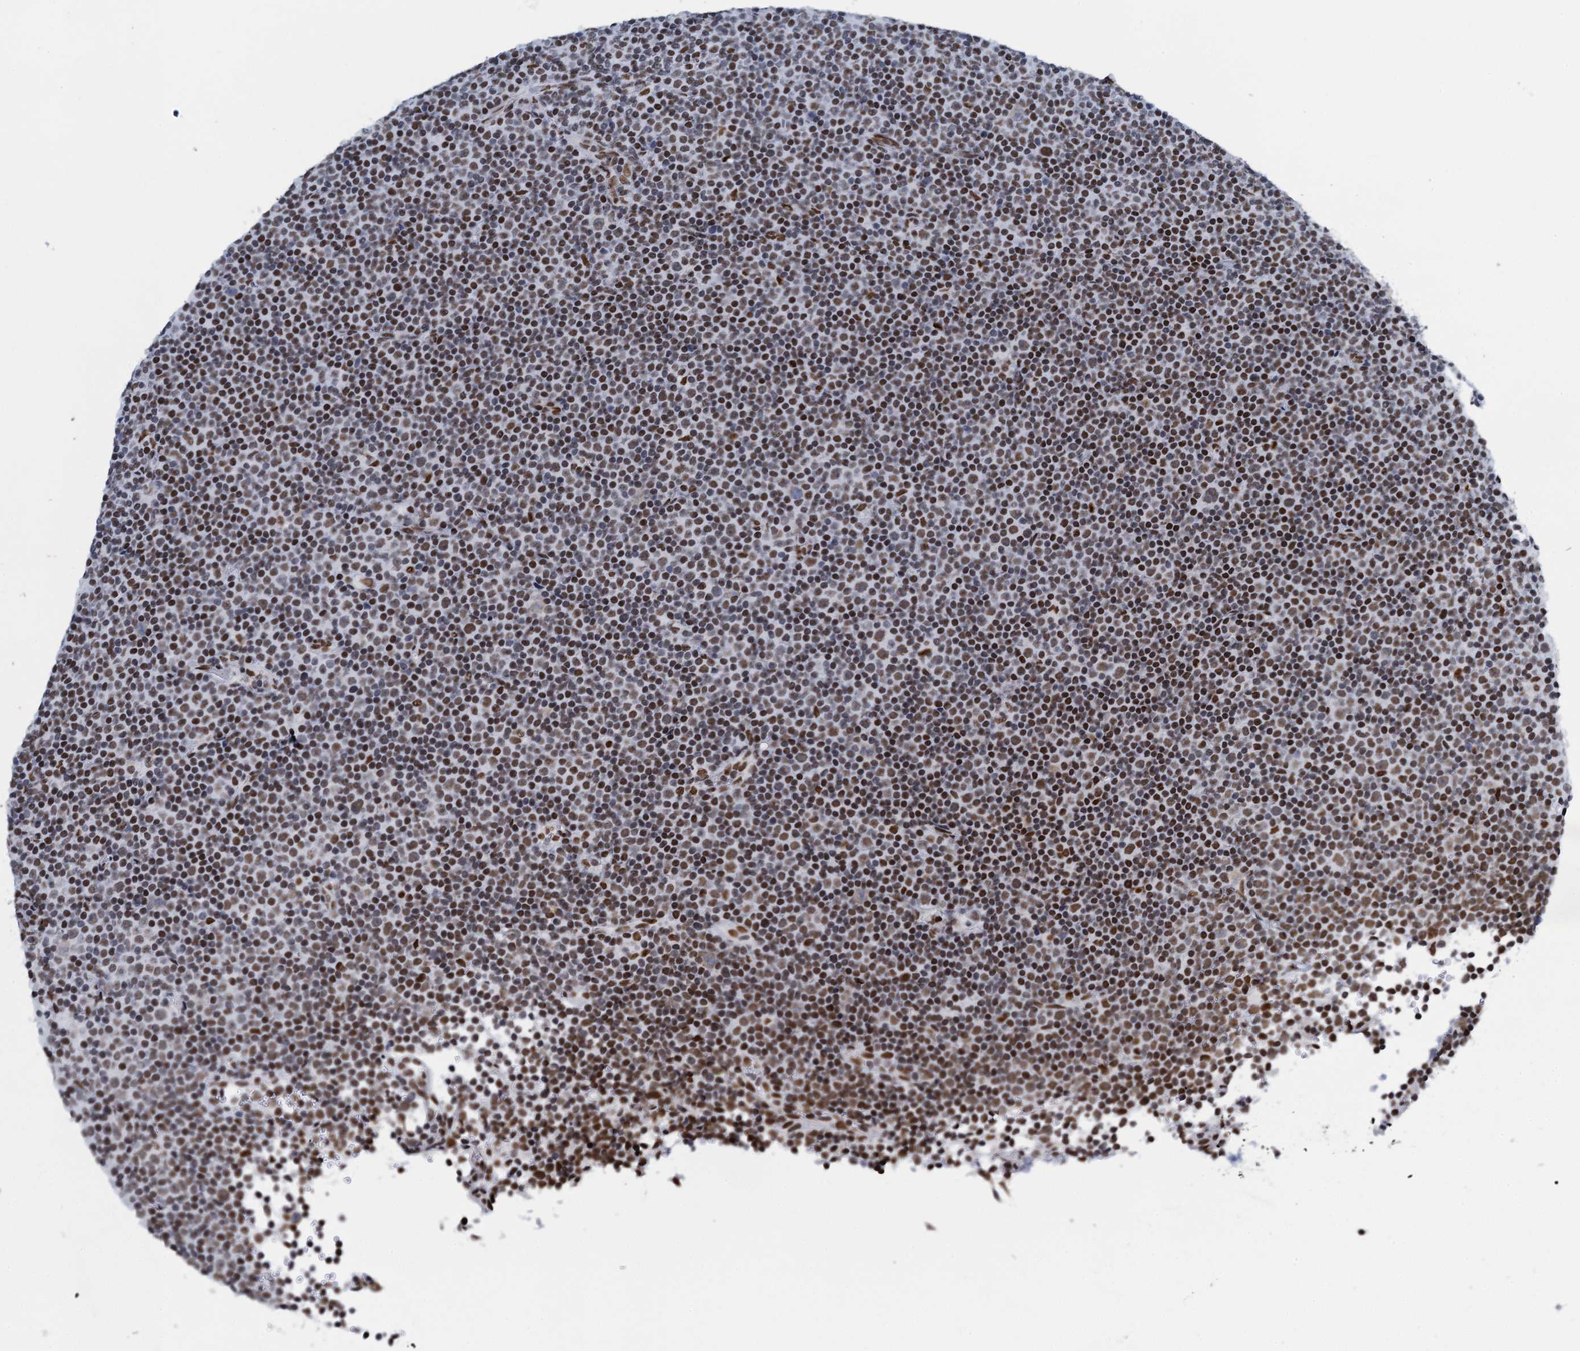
{"staining": {"intensity": "moderate", "quantity": ">75%", "location": "nuclear"}, "tissue": "lymphoma", "cell_type": "Tumor cells", "image_type": "cancer", "snomed": [{"axis": "morphology", "description": "Malignant lymphoma, non-Hodgkin's type, Low grade"}, {"axis": "topography", "description": "Lymph node"}], "caption": "This is an image of immunohistochemistry staining of lymphoma, which shows moderate staining in the nuclear of tumor cells.", "gene": "HNRNPUL2", "patient": {"sex": "female", "age": 67}}